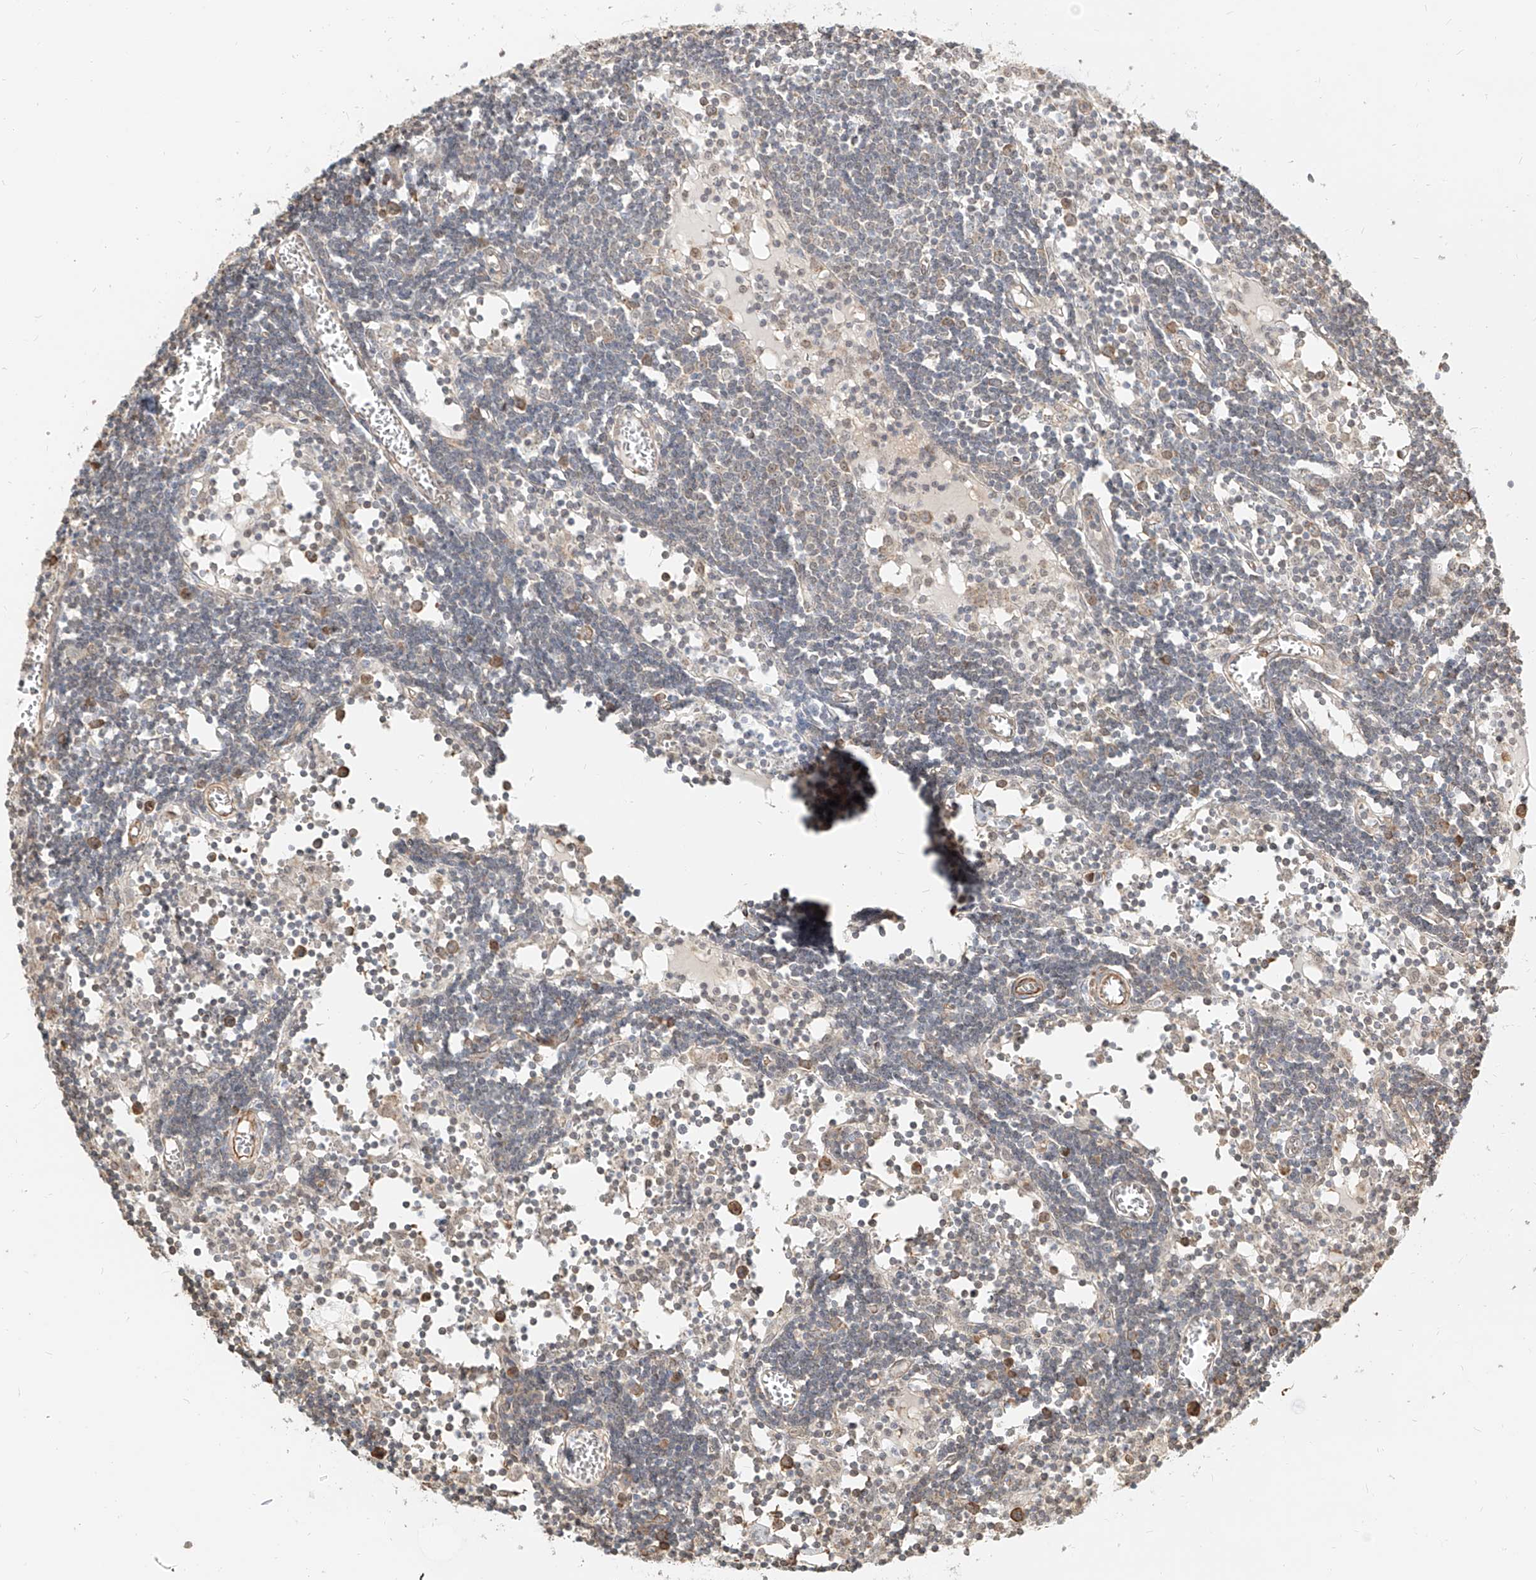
{"staining": {"intensity": "negative", "quantity": "none", "location": "none"}, "tissue": "lymph node", "cell_type": "Germinal center cells", "image_type": "normal", "snomed": [{"axis": "morphology", "description": "Normal tissue, NOS"}, {"axis": "topography", "description": "Lymph node"}], "caption": "Immunohistochemistry micrograph of unremarkable lymph node stained for a protein (brown), which reveals no positivity in germinal center cells. Brightfield microscopy of immunohistochemistry stained with DAB (brown) and hematoxylin (blue), captured at high magnification.", "gene": "UBE2K", "patient": {"sex": "female", "age": 11}}